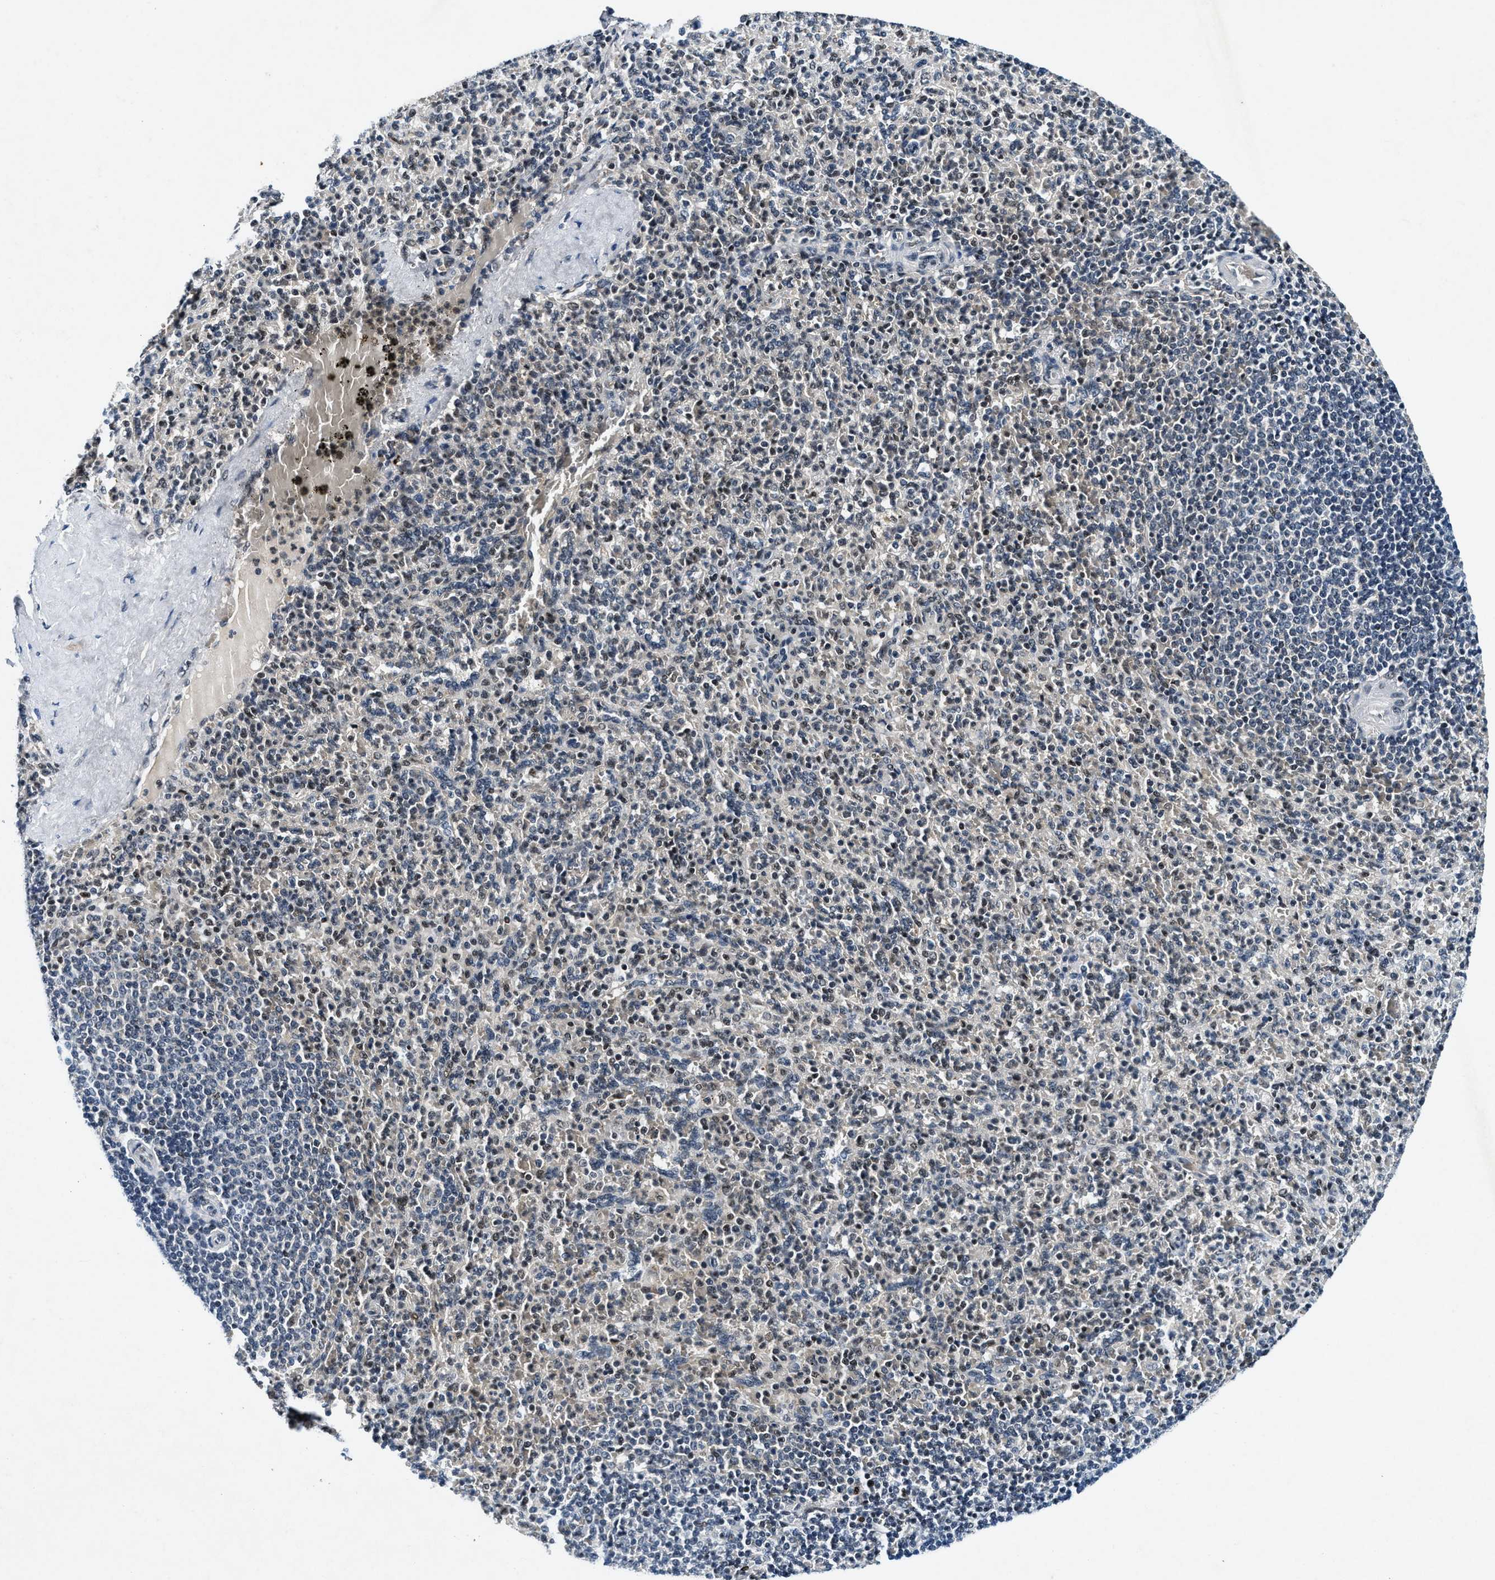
{"staining": {"intensity": "weak", "quantity": "25%-75%", "location": "nuclear"}, "tissue": "spleen", "cell_type": "Cells in red pulp", "image_type": "normal", "snomed": [{"axis": "morphology", "description": "Normal tissue, NOS"}, {"axis": "topography", "description": "Spleen"}], "caption": "Cells in red pulp demonstrate low levels of weak nuclear staining in about 25%-75% of cells in benign spleen. (DAB (3,3'-diaminobenzidine) = brown stain, brightfield microscopy at high magnification).", "gene": "NCOA1", "patient": {"sex": "male", "age": 36}}